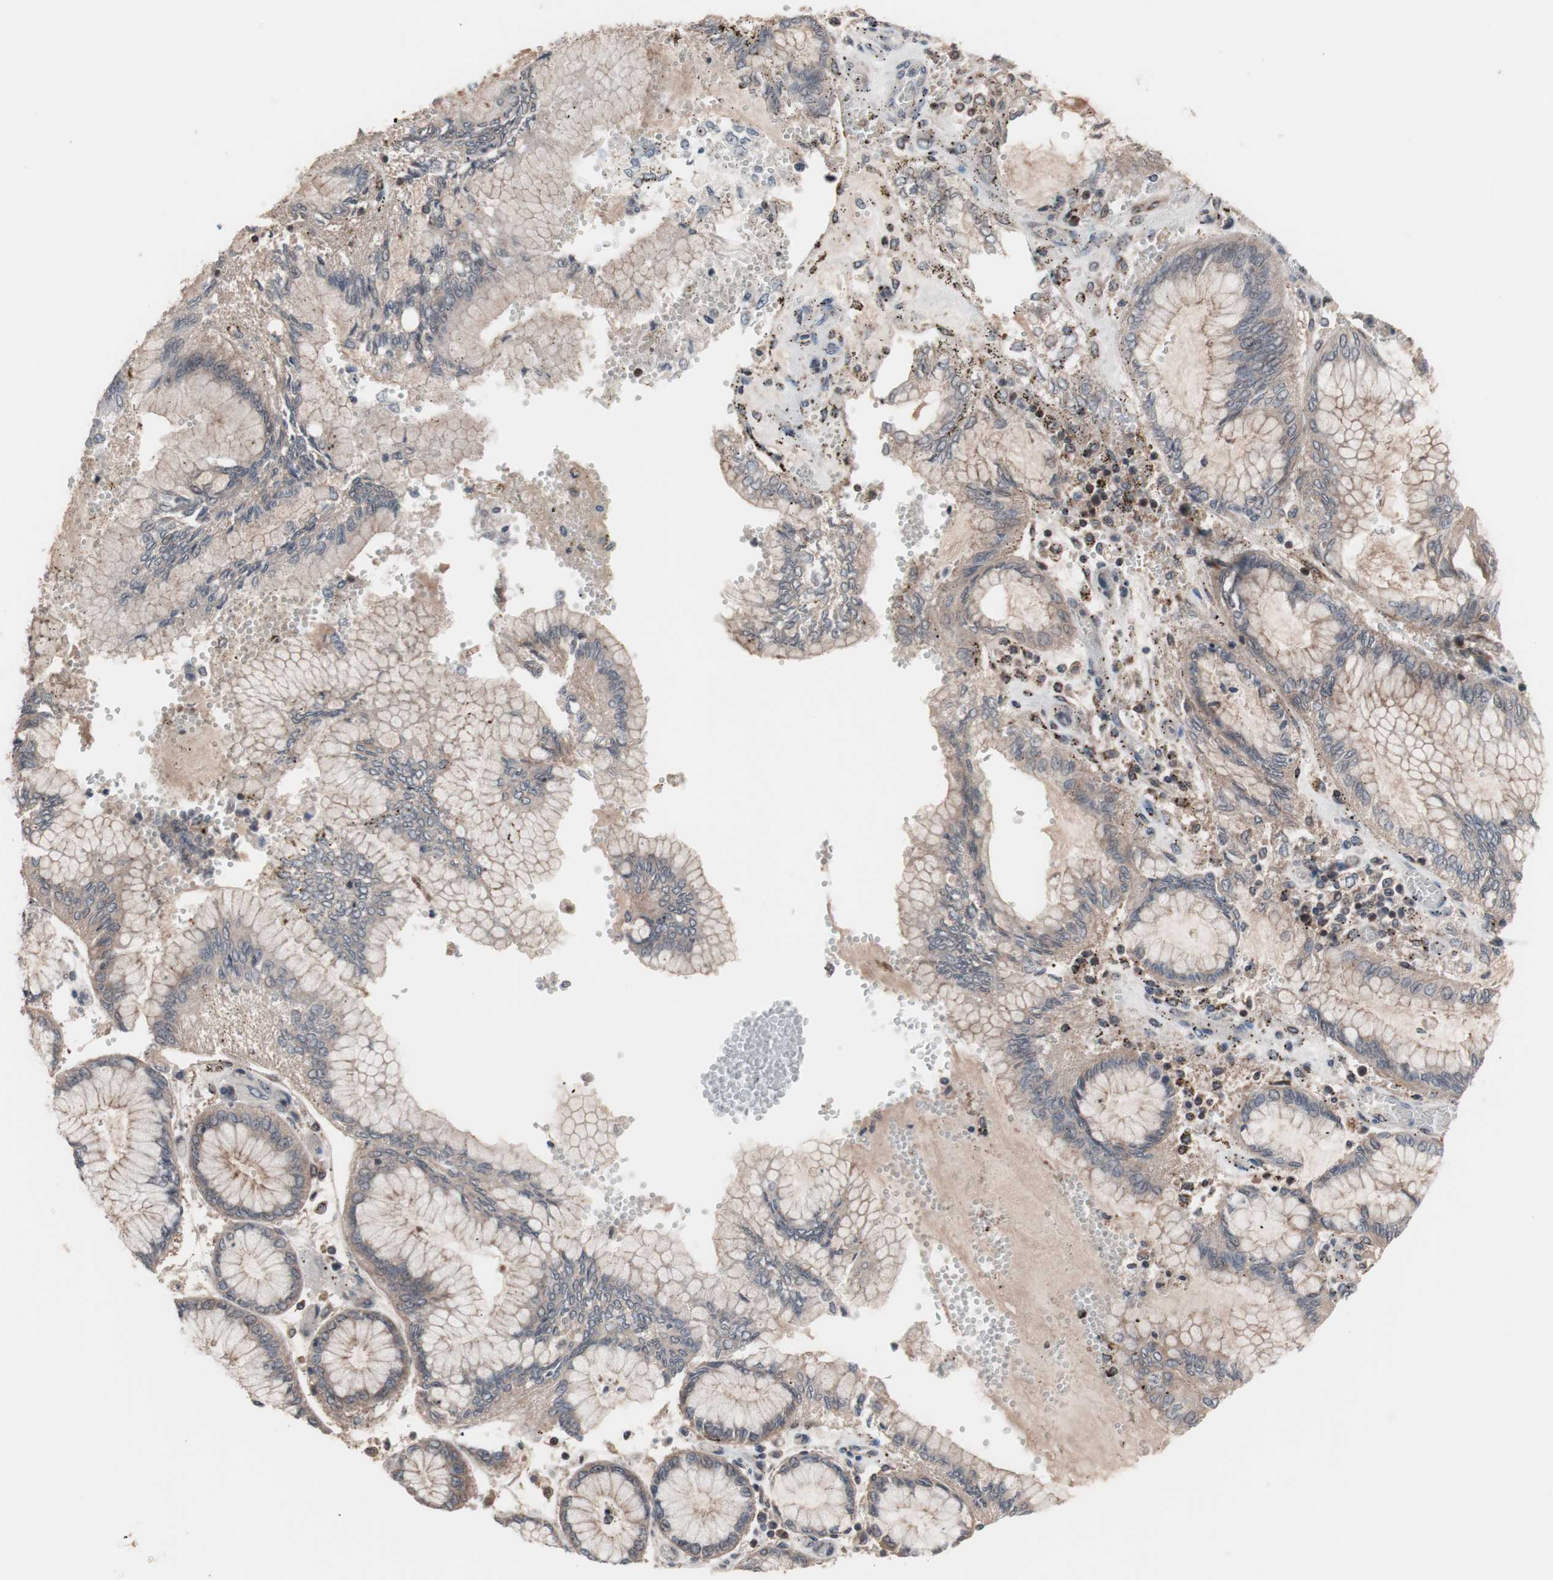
{"staining": {"intensity": "negative", "quantity": "none", "location": "none"}, "tissue": "stomach cancer", "cell_type": "Tumor cells", "image_type": "cancer", "snomed": [{"axis": "morphology", "description": "Normal tissue, NOS"}, {"axis": "morphology", "description": "Adenocarcinoma, NOS"}, {"axis": "topography", "description": "Stomach, upper"}, {"axis": "topography", "description": "Stomach"}], "caption": "DAB immunohistochemical staining of human stomach cancer displays no significant positivity in tumor cells.", "gene": "IRS1", "patient": {"sex": "male", "age": 76}}